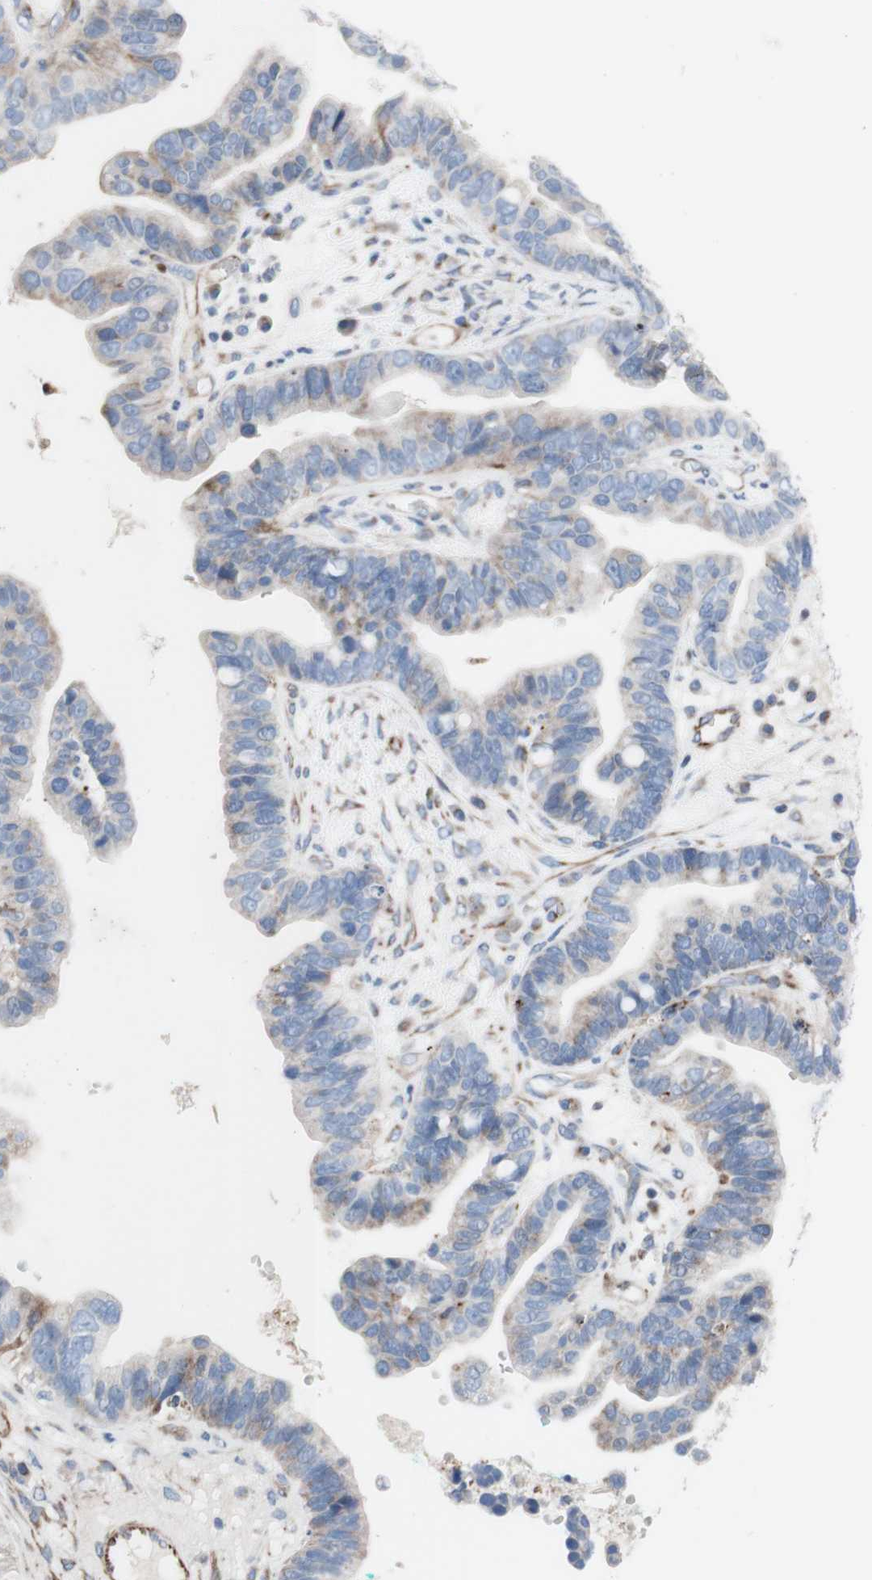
{"staining": {"intensity": "weak", "quantity": "25%-75%", "location": "cytoplasmic/membranous"}, "tissue": "ovarian cancer", "cell_type": "Tumor cells", "image_type": "cancer", "snomed": [{"axis": "morphology", "description": "Cystadenocarcinoma, serous, NOS"}, {"axis": "topography", "description": "Ovary"}], "caption": "Immunohistochemistry (IHC) micrograph of human ovarian serous cystadenocarcinoma stained for a protein (brown), which demonstrates low levels of weak cytoplasmic/membranous expression in approximately 25%-75% of tumor cells.", "gene": "AGPAT5", "patient": {"sex": "female", "age": 56}}